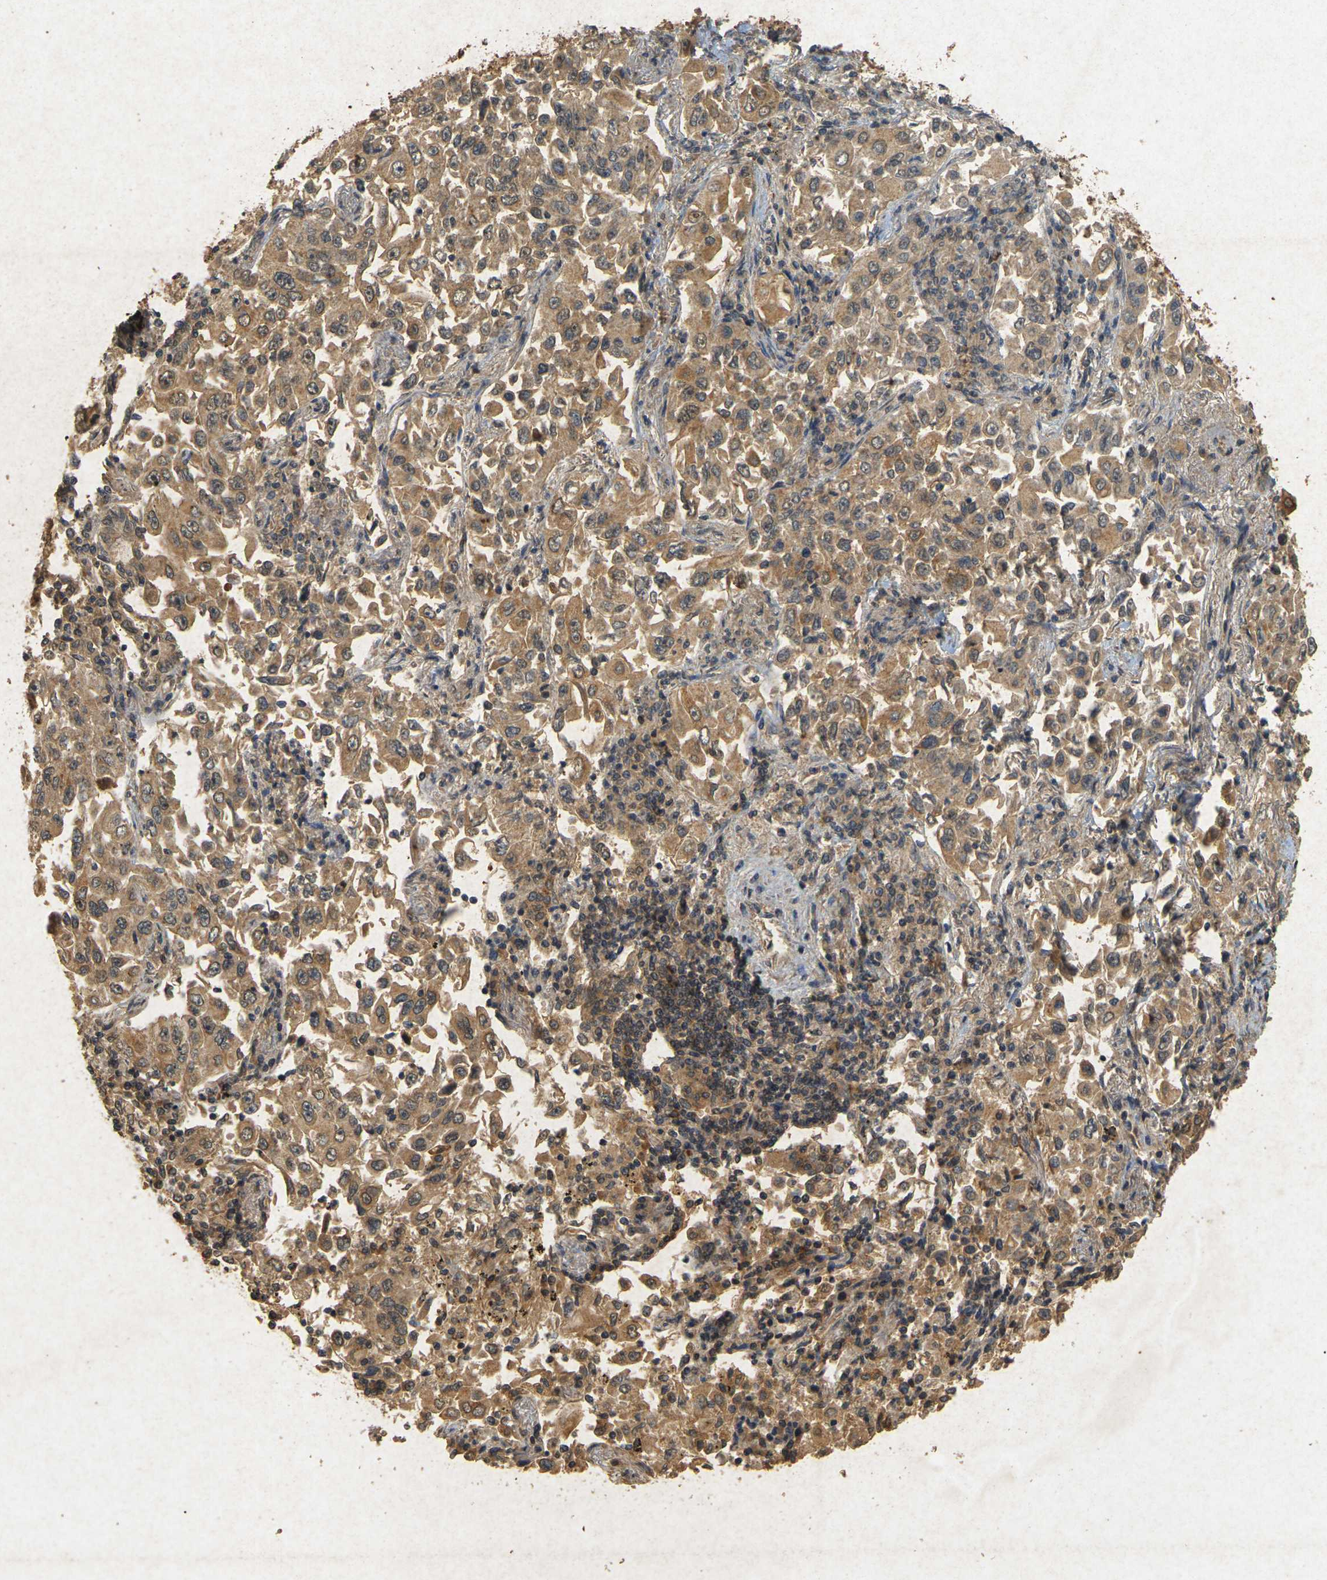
{"staining": {"intensity": "moderate", "quantity": ">75%", "location": "cytoplasmic/membranous"}, "tissue": "lung cancer", "cell_type": "Tumor cells", "image_type": "cancer", "snomed": [{"axis": "morphology", "description": "Adenocarcinoma, NOS"}, {"axis": "topography", "description": "Lung"}], "caption": "Moderate cytoplasmic/membranous positivity is present in about >75% of tumor cells in adenocarcinoma (lung). Immunohistochemistry stains the protein in brown and the nuclei are stained blue.", "gene": "ERN1", "patient": {"sex": "male", "age": 84}}